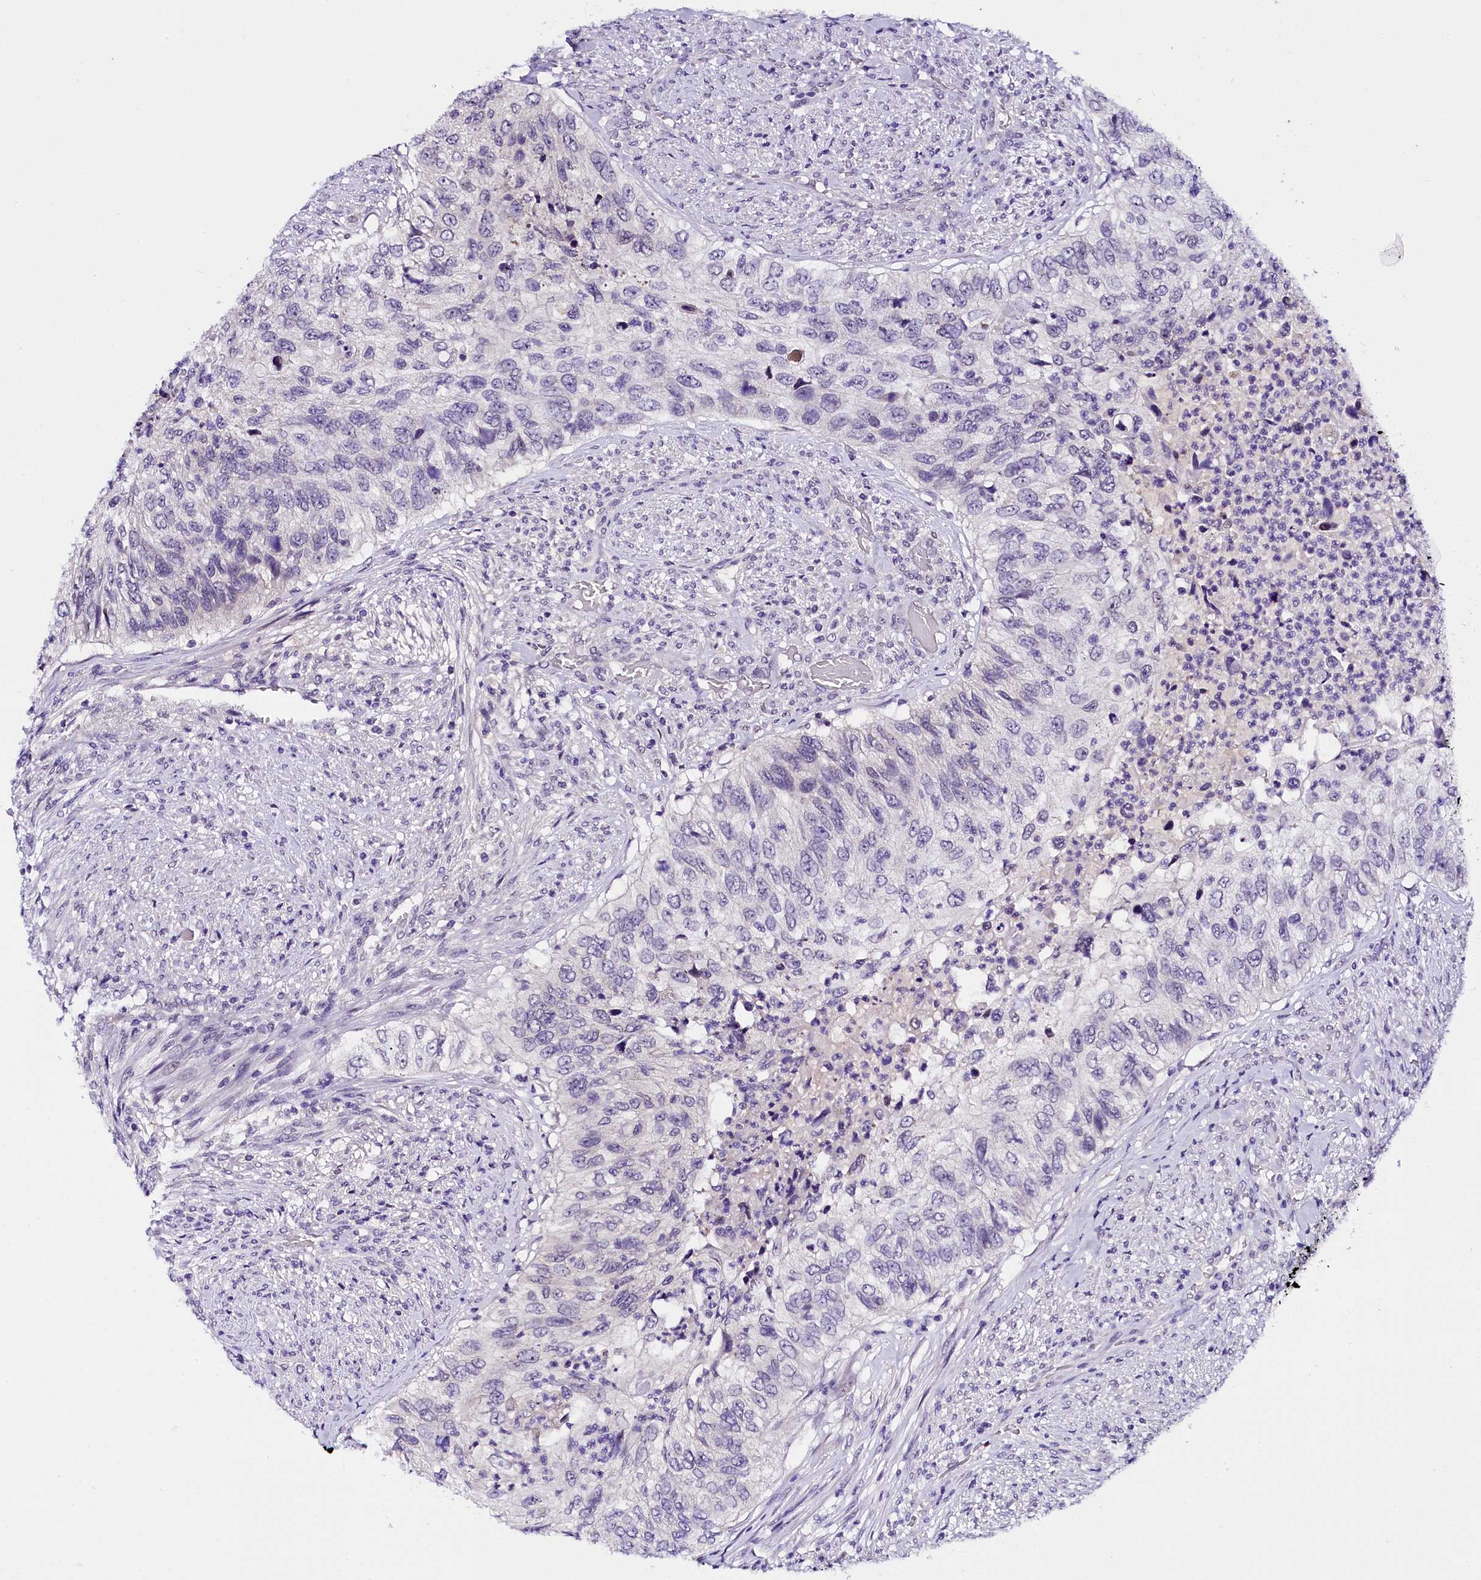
{"staining": {"intensity": "negative", "quantity": "none", "location": "none"}, "tissue": "urothelial cancer", "cell_type": "Tumor cells", "image_type": "cancer", "snomed": [{"axis": "morphology", "description": "Urothelial carcinoma, High grade"}, {"axis": "topography", "description": "Urinary bladder"}], "caption": "A high-resolution image shows IHC staining of high-grade urothelial carcinoma, which reveals no significant positivity in tumor cells.", "gene": "IQCN", "patient": {"sex": "female", "age": 60}}